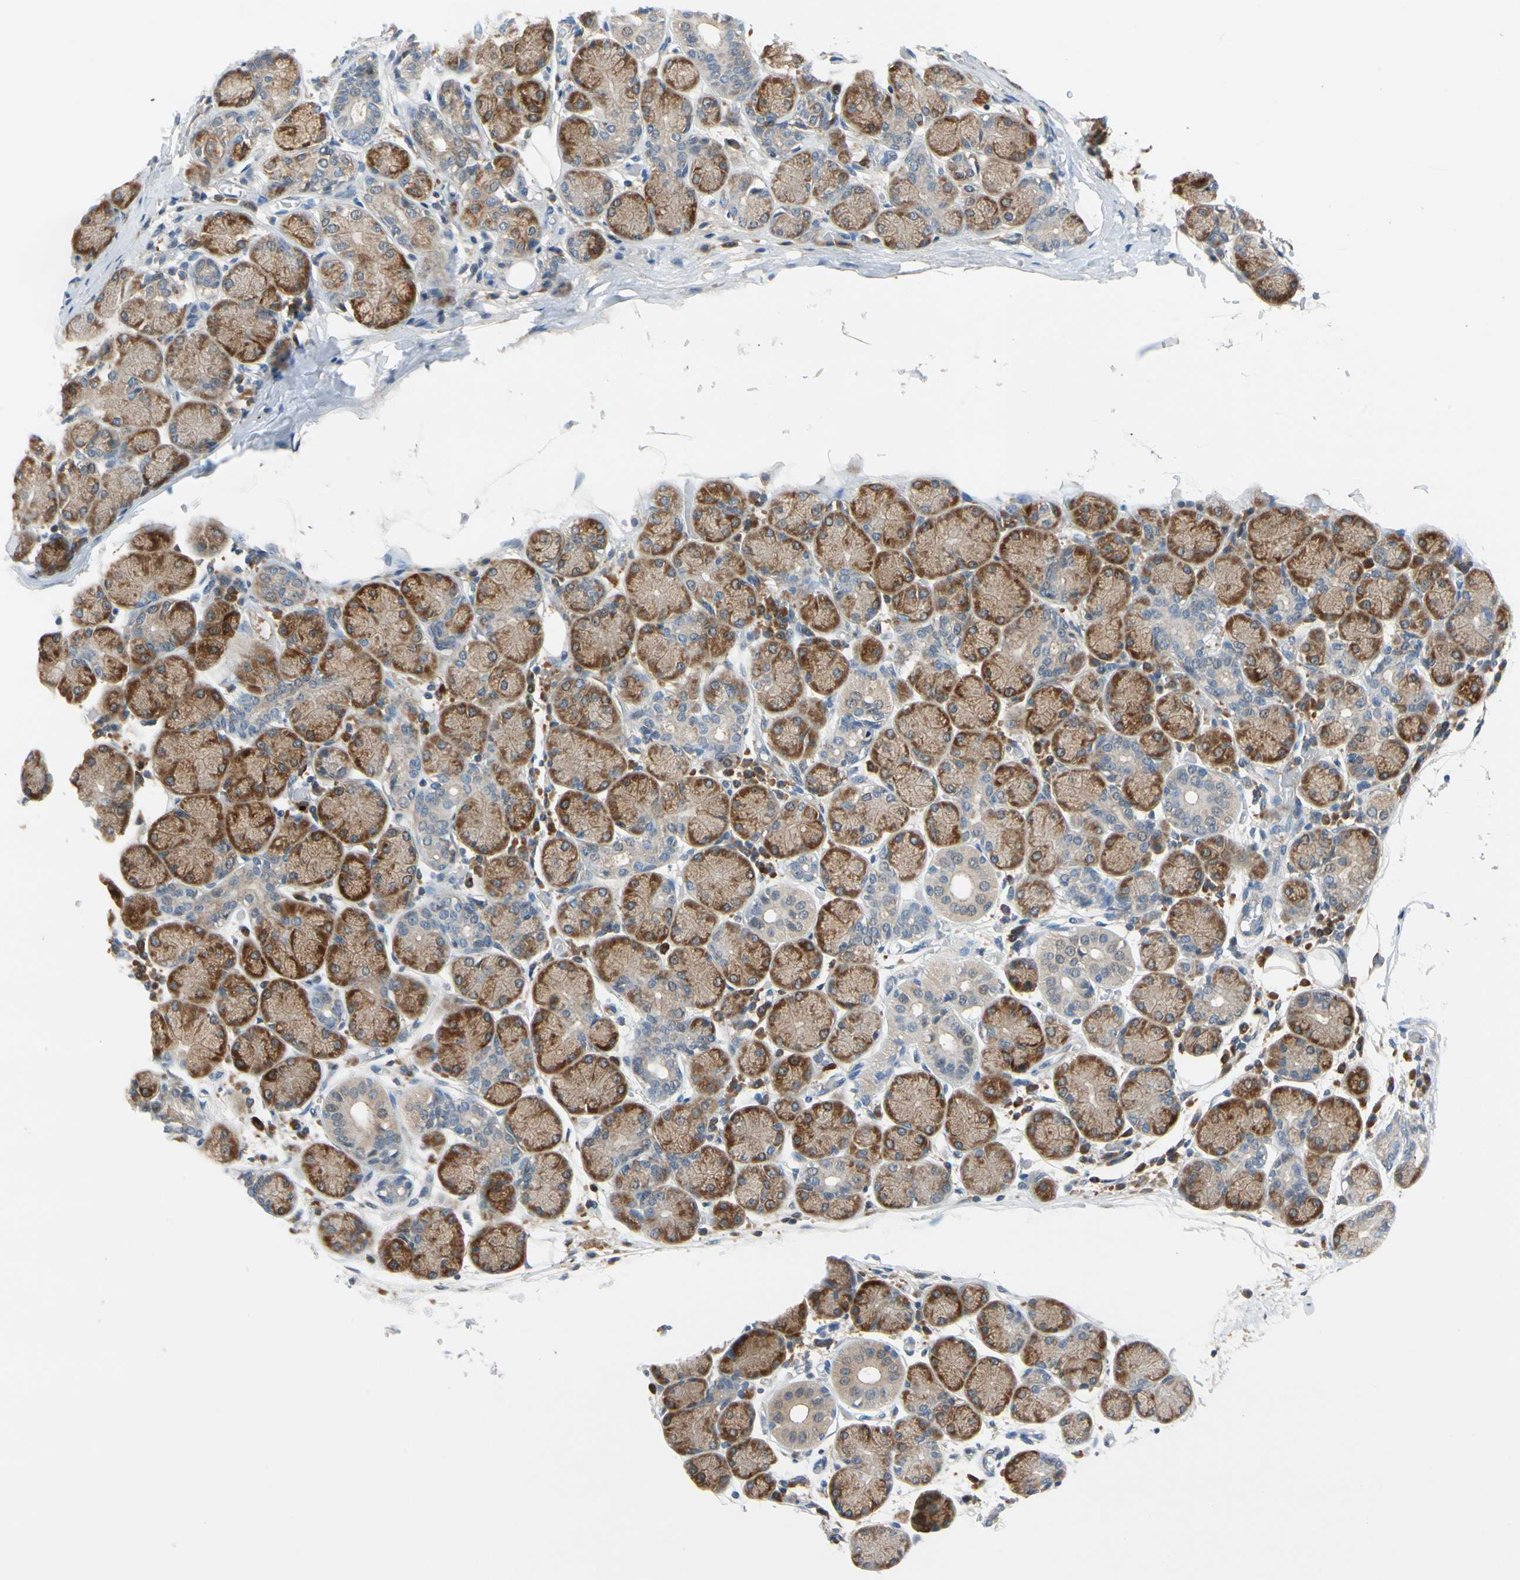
{"staining": {"intensity": "strong", "quantity": "25%-75%", "location": "cytoplasmic/membranous"}, "tissue": "salivary gland", "cell_type": "Glandular cells", "image_type": "normal", "snomed": [{"axis": "morphology", "description": "Normal tissue, NOS"}, {"axis": "topography", "description": "Salivary gland"}], "caption": "DAB immunohistochemical staining of normal human salivary gland displays strong cytoplasmic/membranous protein positivity in about 25%-75% of glandular cells.", "gene": "WIPI1", "patient": {"sex": "female", "age": 24}}